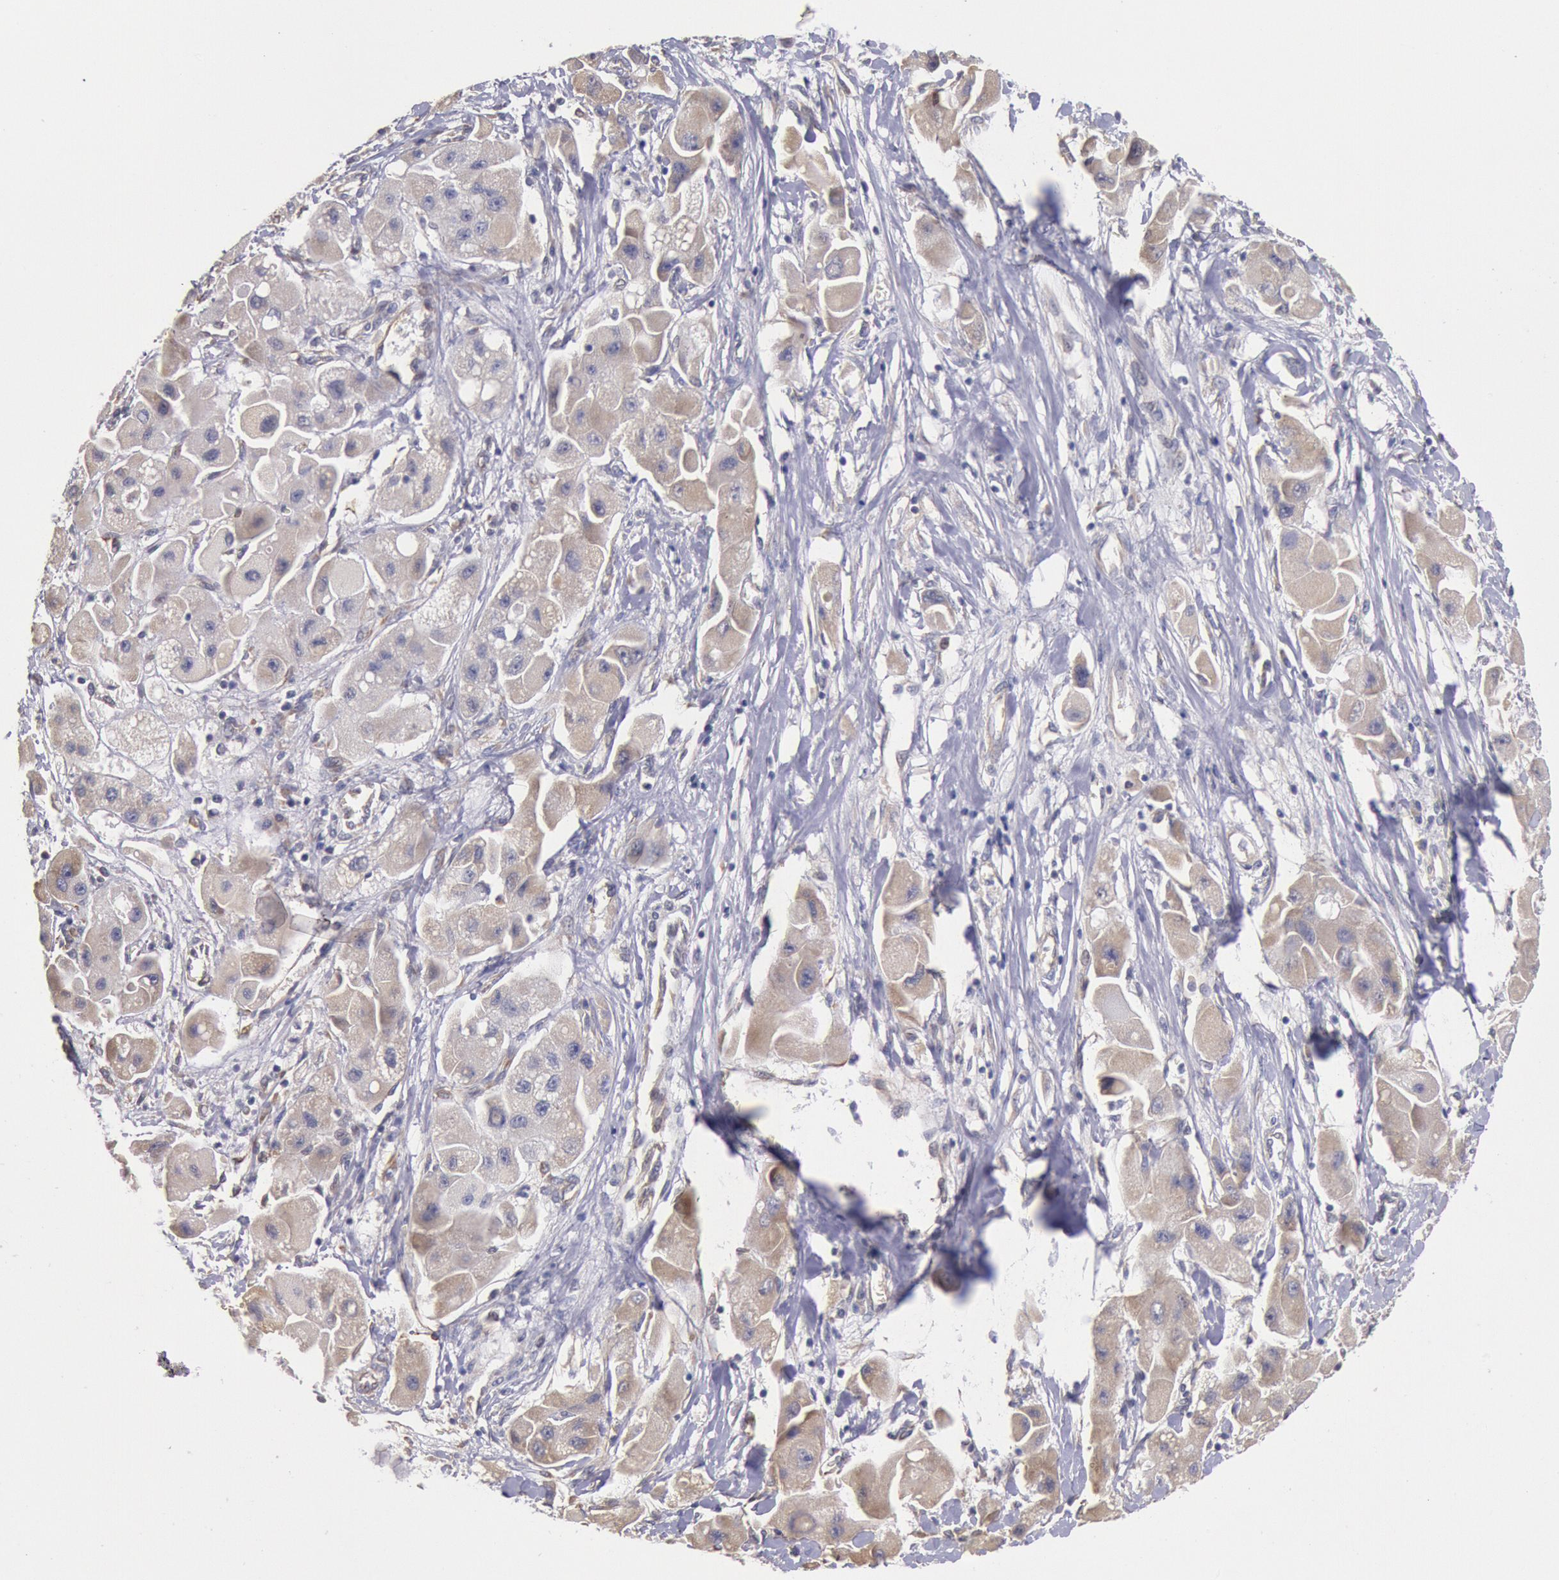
{"staining": {"intensity": "weak", "quantity": ">75%", "location": "cytoplasmic/membranous"}, "tissue": "liver cancer", "cell_type": "Tumor cells", "image_type": "cancer", "snomed": [{"axis": "morphology", "description": "Carcinoma, Hepatocellular, NOS"}, {"axis": "topography", "description": "Liver"}], "caption": "Immunohistochemical staining of liver cancer (hepatocellular carcinoma) displays weak cytoplasmic/membranous protein expression in about >75% of tumor cells.", "gene": "DRG1", "patient": {"sex": "male", "age": 24}}